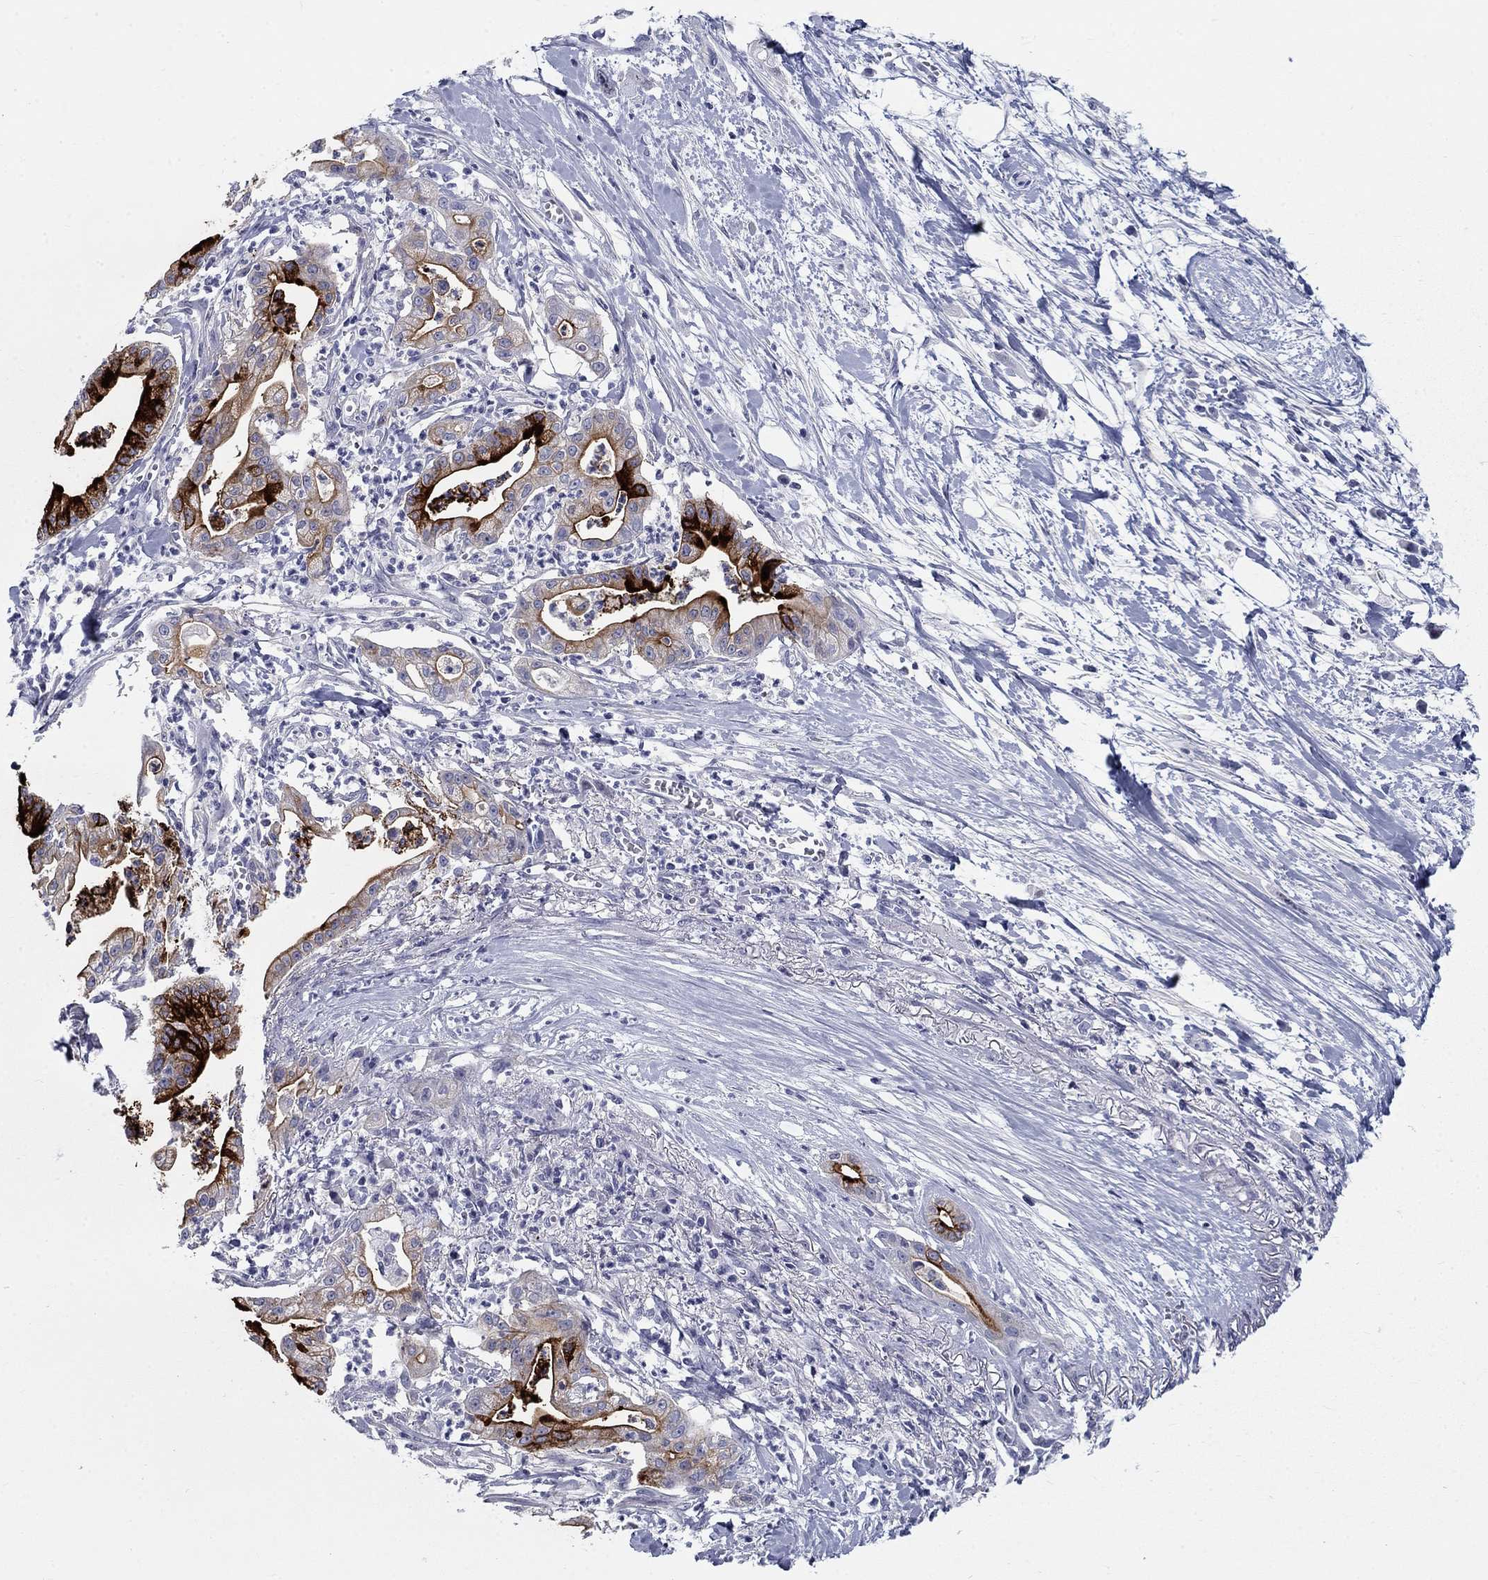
{"staining": {"intensity": "strong", "quantity": "25%-75%", "location": "cytoplasmic/membranous"}, "tissue": "pancreatic cancer", "cell_type": "Tumor cells", "image_type": "cancer", "snomed": [{"axis": "morphology", "description": "Normal tissue, NOS"}, {"axis": "morphology", "description": "Adenocarcinoma, NOS"}, {"axis": "topography", "description": "Lymph node"}, {"axis": "topography", "description": "Pancreas"}], "caption": "Pancreatic cancer (adenocarcinoma) stained with a brown dye reveals strong cytoplasmic/membranous positive expression in about 25%-75% of tumor cells.", "gene": "C4orf19", "patient": {"sex": "female", "age": 58}}